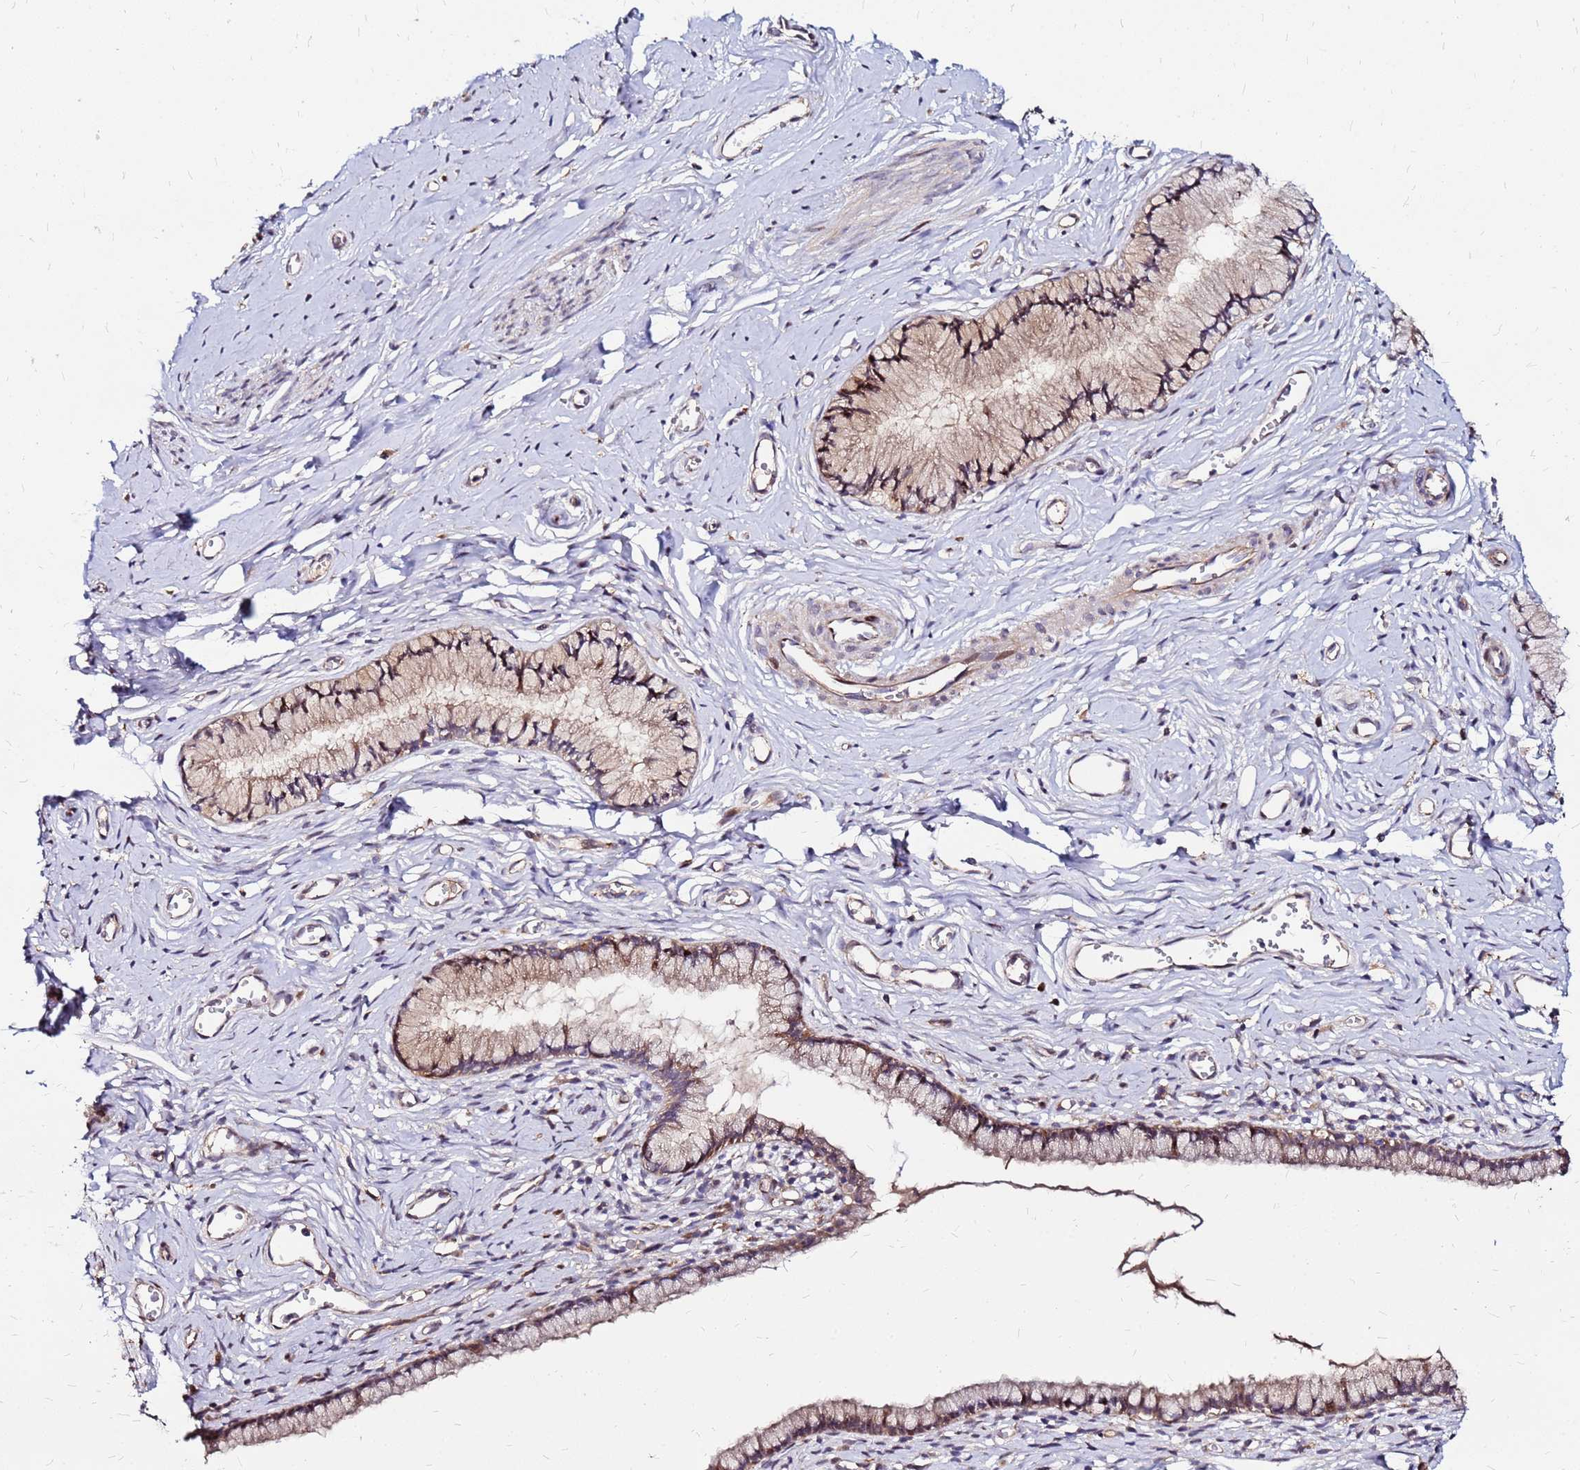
{"staining": {"intensity": "moderate", "quantity": ">75%", "location": "cytoplasmic/membranous,nuclear"}, "tissue": "cervix", "cell_type": "Glandular cells", "image_type": "normal", "snomed": [{"axis": "morphology", "description": "Normal tissue, NOS"}, {"axis": "topography", "description": "Cervix"}], "caption": "This image demonstrates IHC staining of unremarkable human cervix, with medium moderate cytoplasmic/membranous,nuclear expression in about >75% of glandular cells.", "gene": "ARHGEF35", "patient": {"sex": "female", "age": 40}}